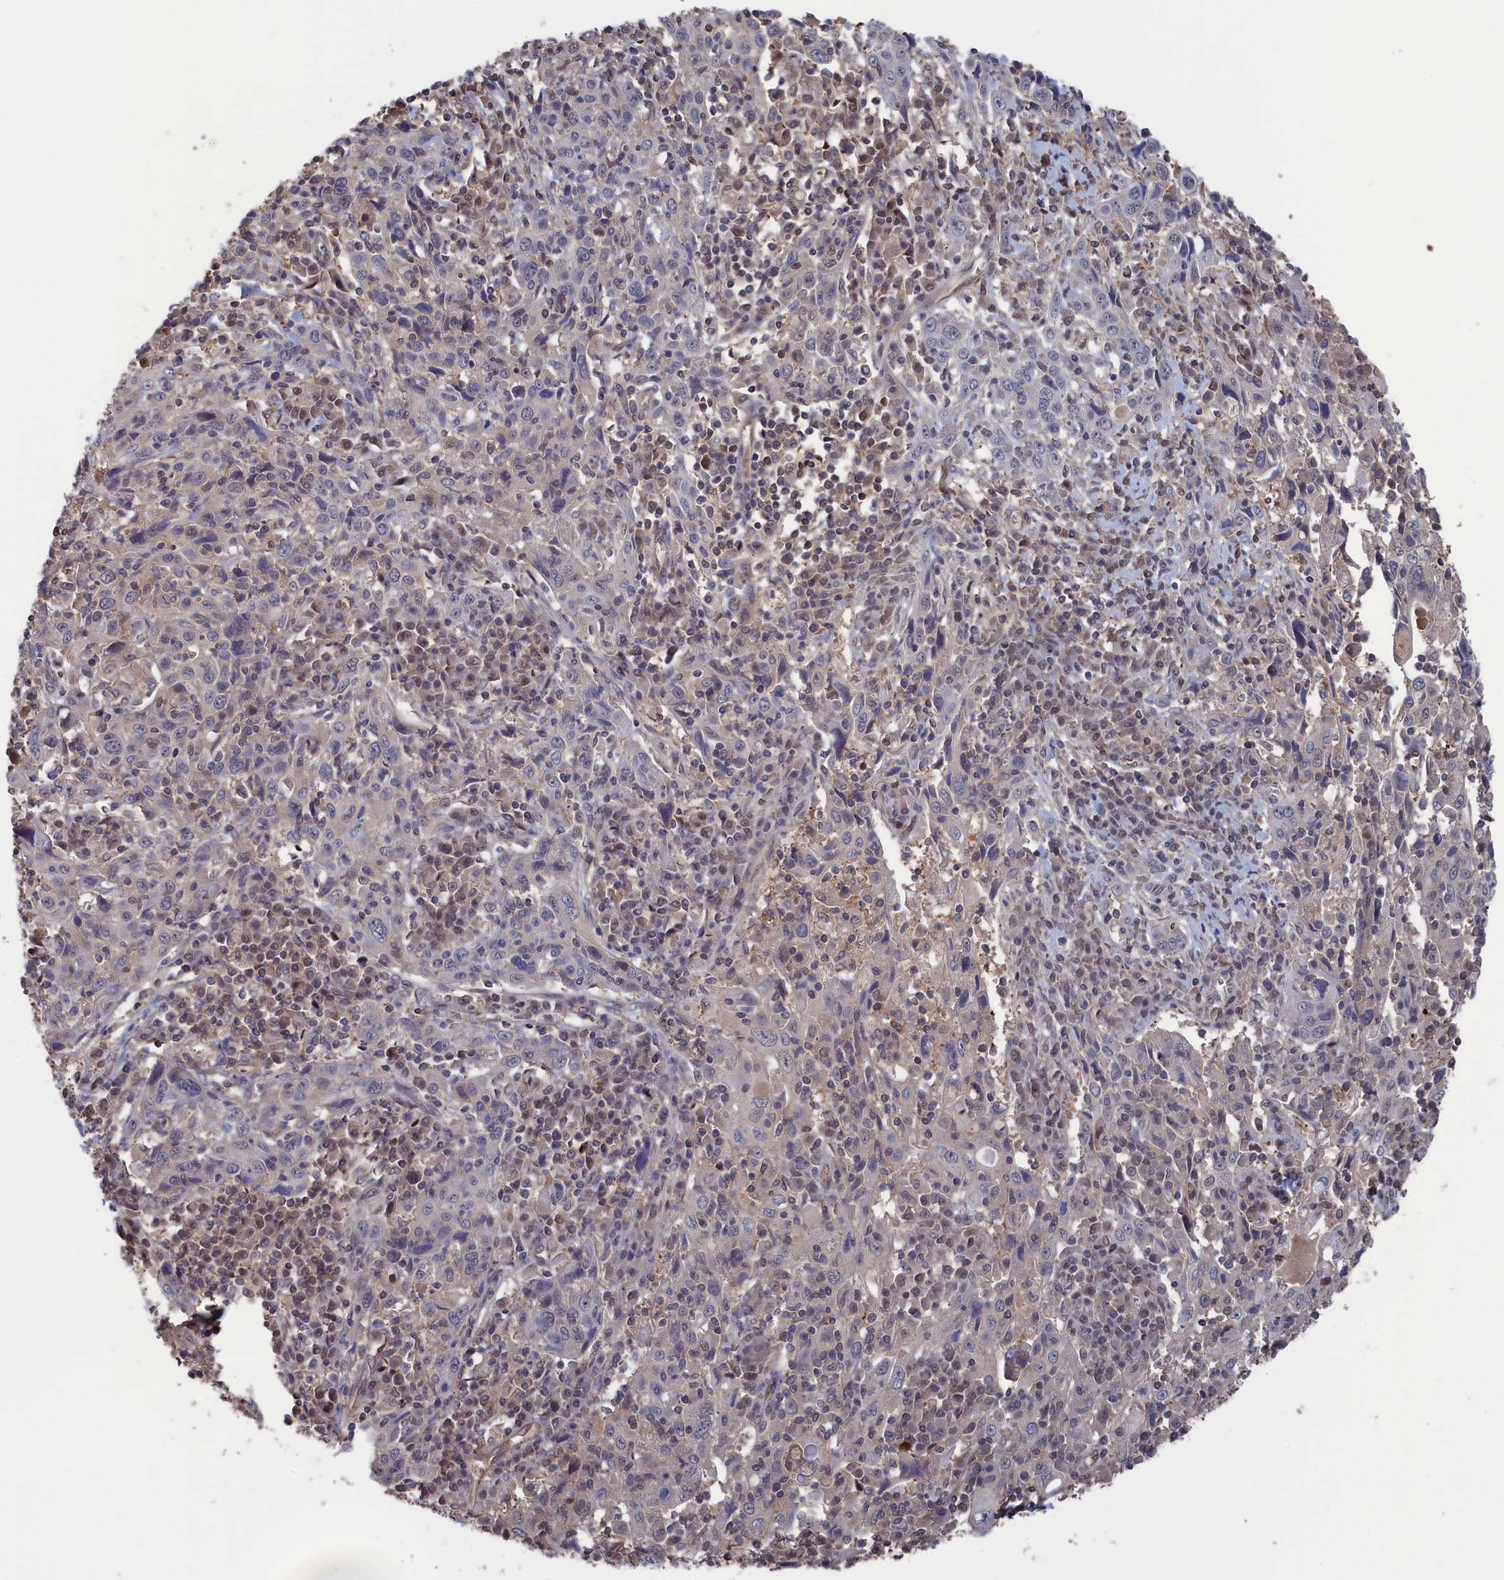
{"staining": {"intensity": "negative", "quantity": "none", "location": "none"}, "tissue": "cervical cancer", "cell_type": "Tumor cells", "image_type": "cancer", "snomed": [{"axis": "morphology", "description": "Squamous cell carcinoma, NOS"}, {"axis": "topography", "description": "Cervix"}], "caption": "IHC image of neoplastic tissue: human cervical cancer (squamous cell carcinoma) stained with DAB reveals no significant protein positivity in tumor cells.", "gene": "NUTF2", "patient": {"sex": "female", "age": 46}}